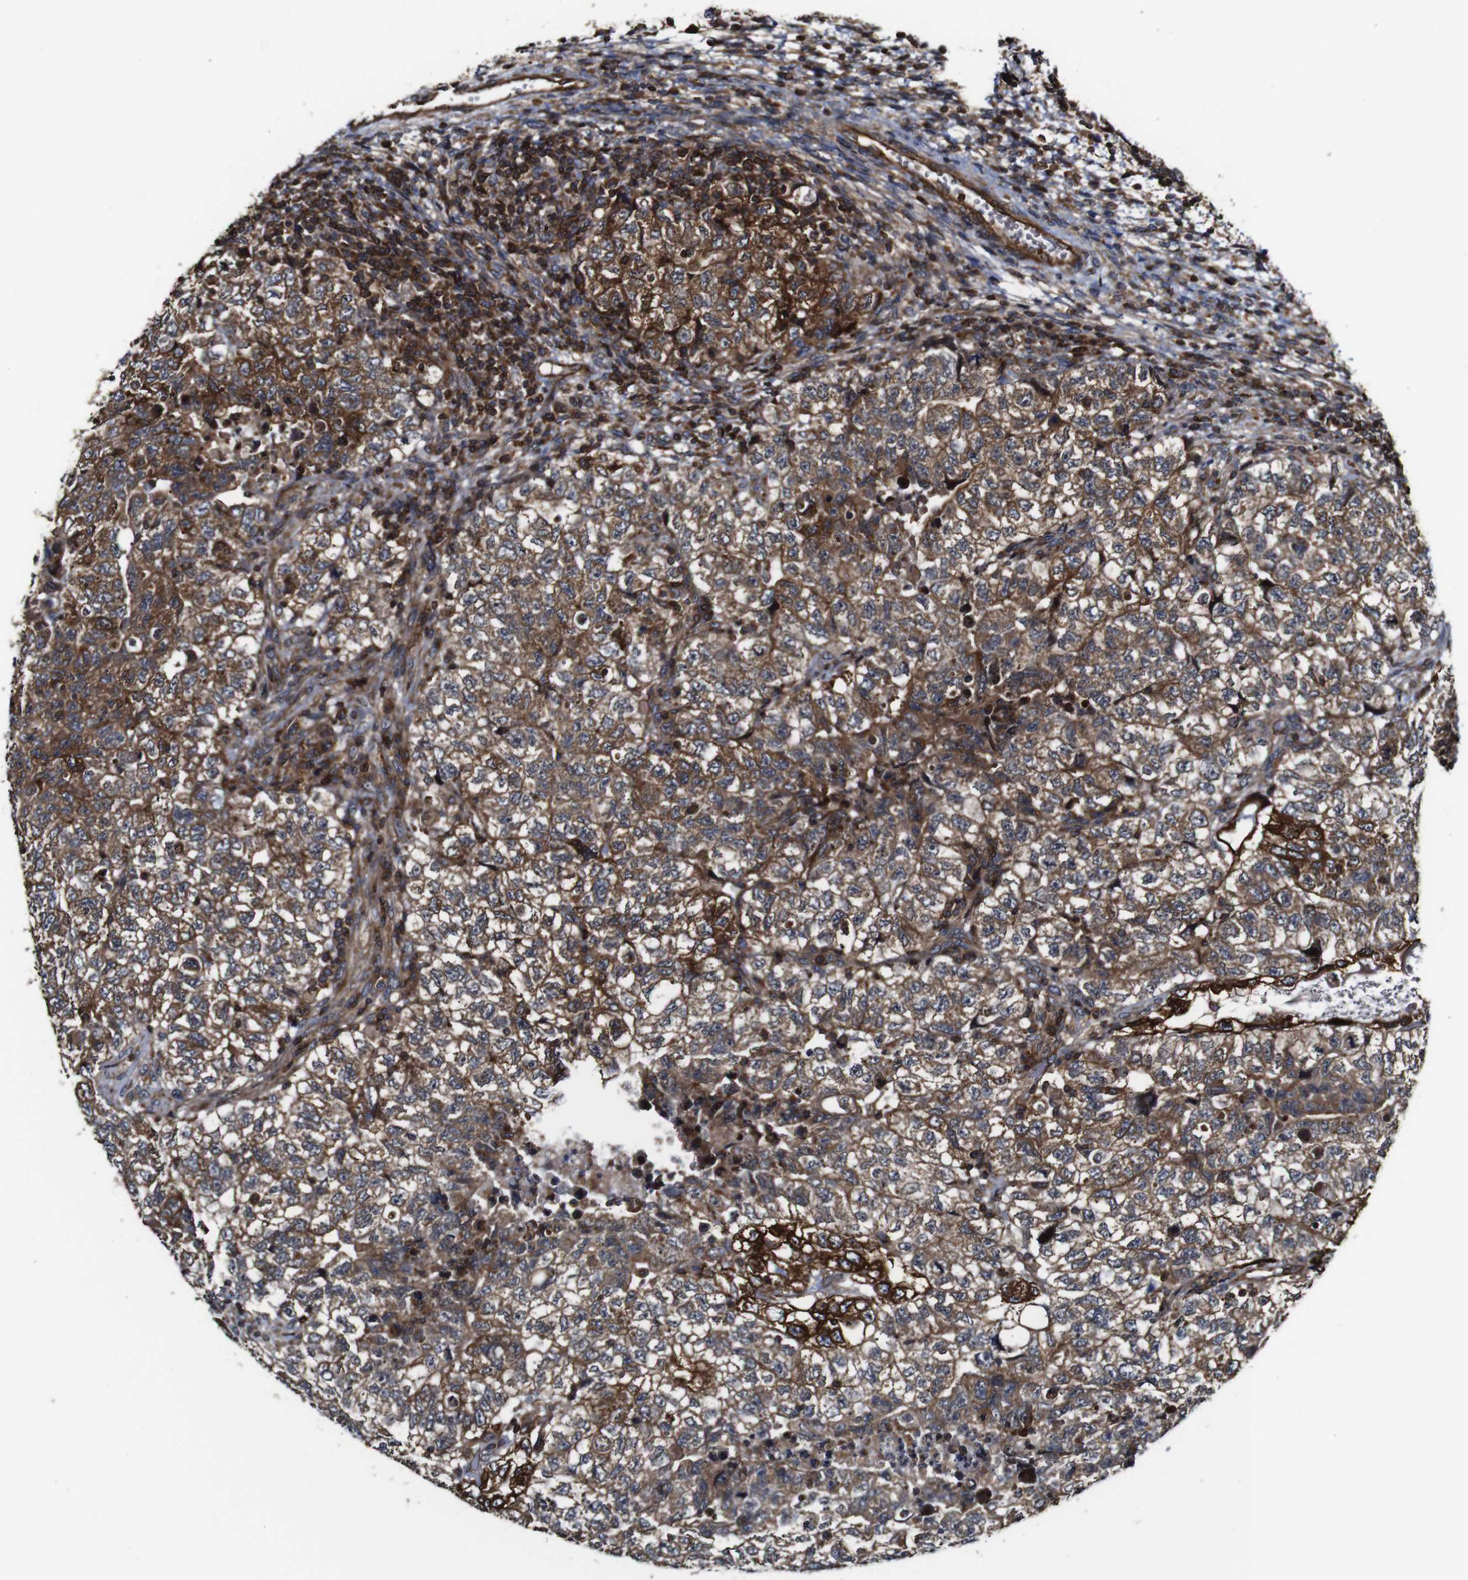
{"staining": {"intensity": "strong", "quantity": ">75%", "location": "cytoplasmic/membranous"}, "tissue": "testis cancer", "cell_type": "Tumor cells", "image_type": "cancer", "snomed": [{"axis": "morphology", "description": "Carcinoma, Embryonal, NOS"}, {"axis": "topography", "description": "Testis"}], "caption": "Tumor cells demonstrate high levels of strong cytoplasmic/membranous staining in approximately >75% of cells in testis cancer.", "gene": "TNIK", "patient": {"sex": "male", "age": 36}}